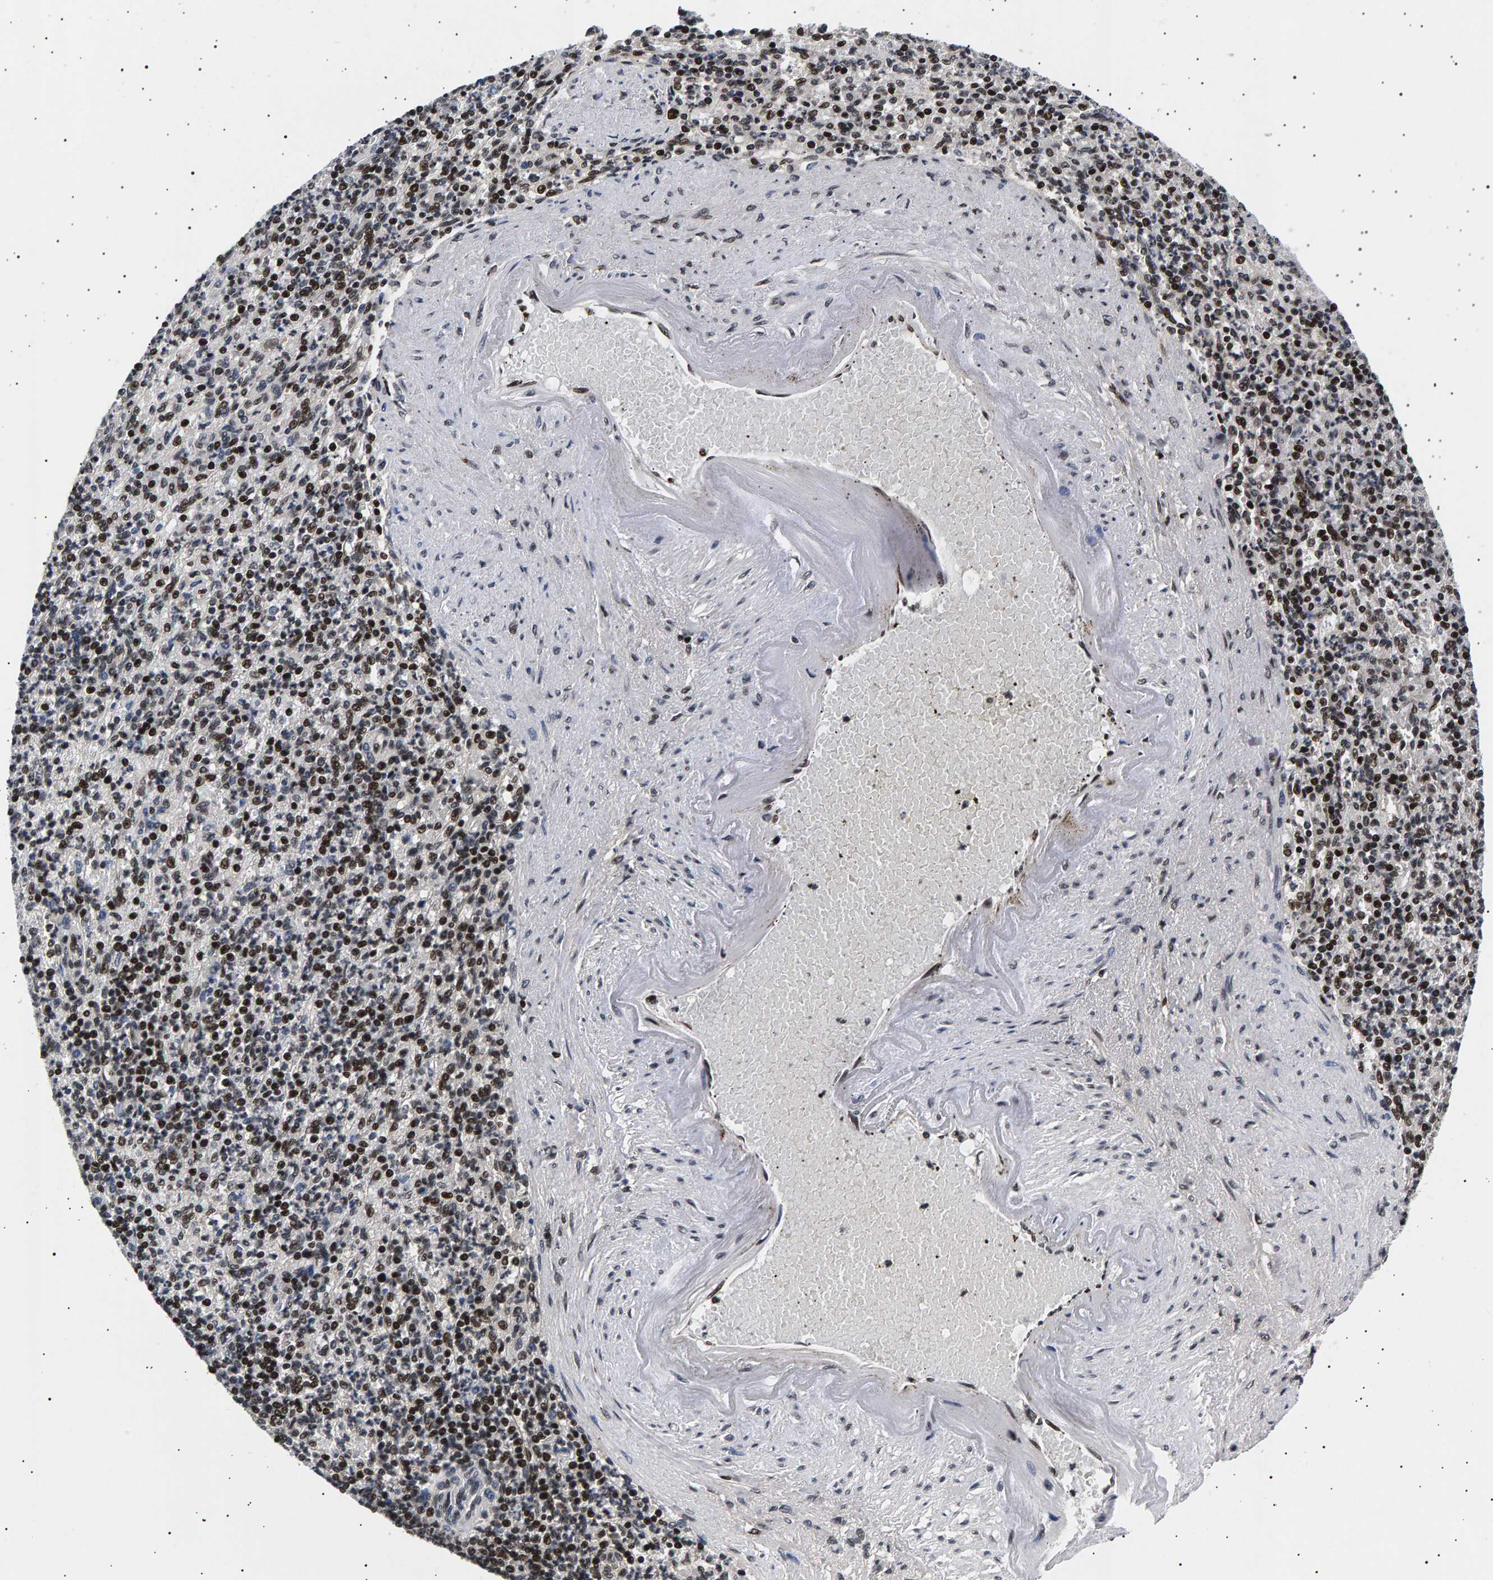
{"staining": {"intensity": "strong", "quantity": ">75%", "location": "nuclear"}, "tissue": "spleen", "cell_type": "Cells in red pulp", "image_type": "normal", "snomed": [{"axis": "morphology", "description": "Normal tissue, NOS"}, {"axis": "topography", "description": "Spleen"}], "caption": "Immunohistochemical staining of normal spleen displays high levels of strong nuclear expression in about >75% of cells in red pulp. (Stains: DAB (3,3'-diaminobenzidine) in brown, nuclei in blue, Microscopy: brightfield microscopy at high magnification).", "gene": "ANKRD40", "patient": {"sex": "female", "age": 74}}